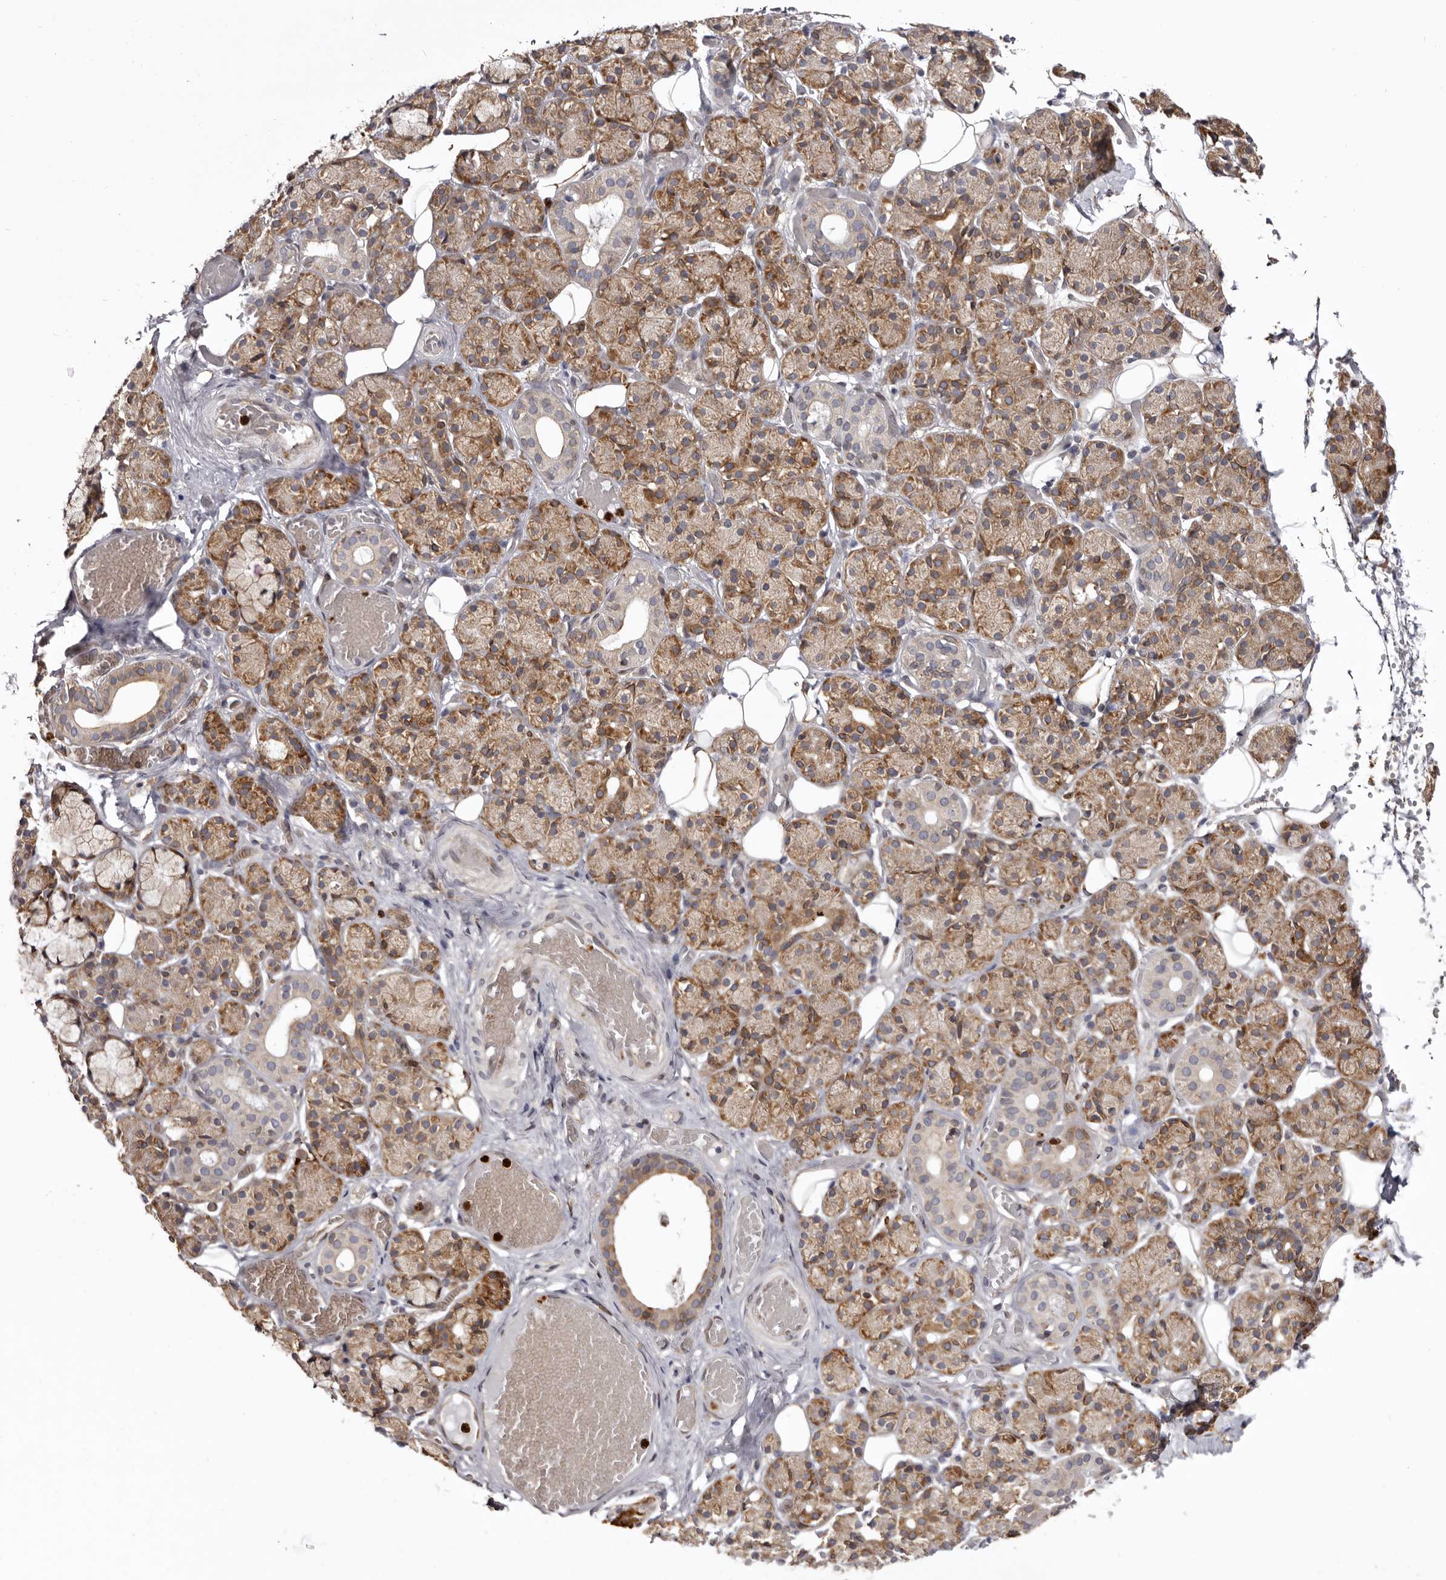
{"staining": {"intensity": "moderate", "quantity": "25%-75%", "location": "cytoplasmic/membranous"}, "tissue": "salivary gland", "cell_type": "Glandular cells", "image_type": "normal", "snomed": [{"axis": "morphology", "description": "Normal tissue, NOS"}, {"axis": "topography", "description": "Salivary gland"}], "caption": "Salivary gland was stained to show a protein in brown. There is medium levels of moderate cytoplasmic/membranous expression in approximately 25%-75% of glandular cells.", "gene": "C4orf3", "patient": {"sex": "male", "age": 63}}